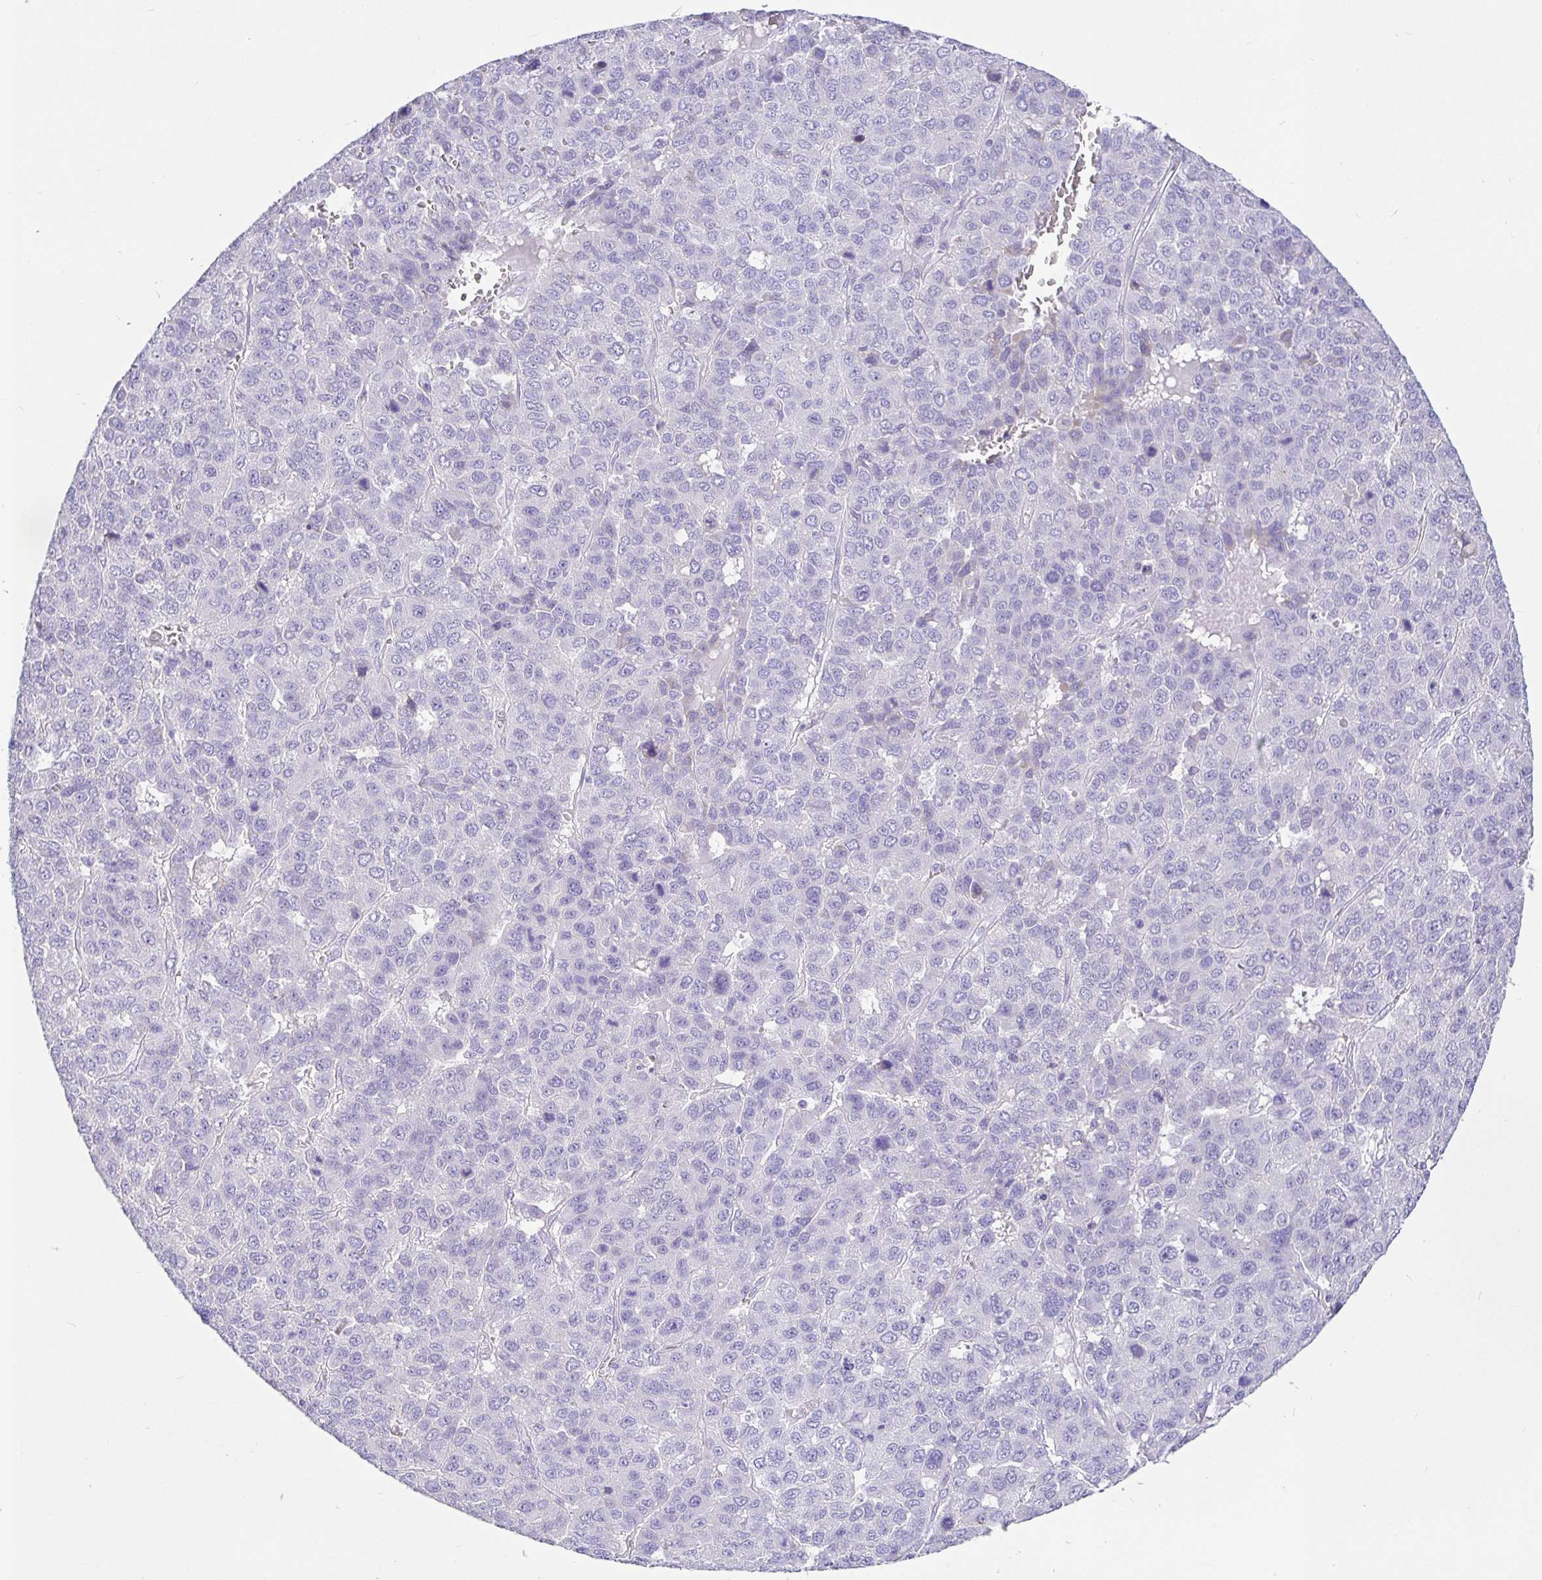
{"staining": {"intensity": "negative", "quantity": "none", "location": "none"}, "tissue": "liver cancer", "cell_type": "Tumor cells", "image_type": "cancer", "snomed": [{"axis": "morphology", "description": "Carcinoma, Hepatocellular, NOS"}, {"axis": "topography", "description": "Liver"}], "caption": "Liver cancer (hepatocellular carcinoma) stained for a protein using immunohistochemistry reveals no expression tumor cells.", "gene": "TPTE", "patient": {"sex": "male", "age": 69}}